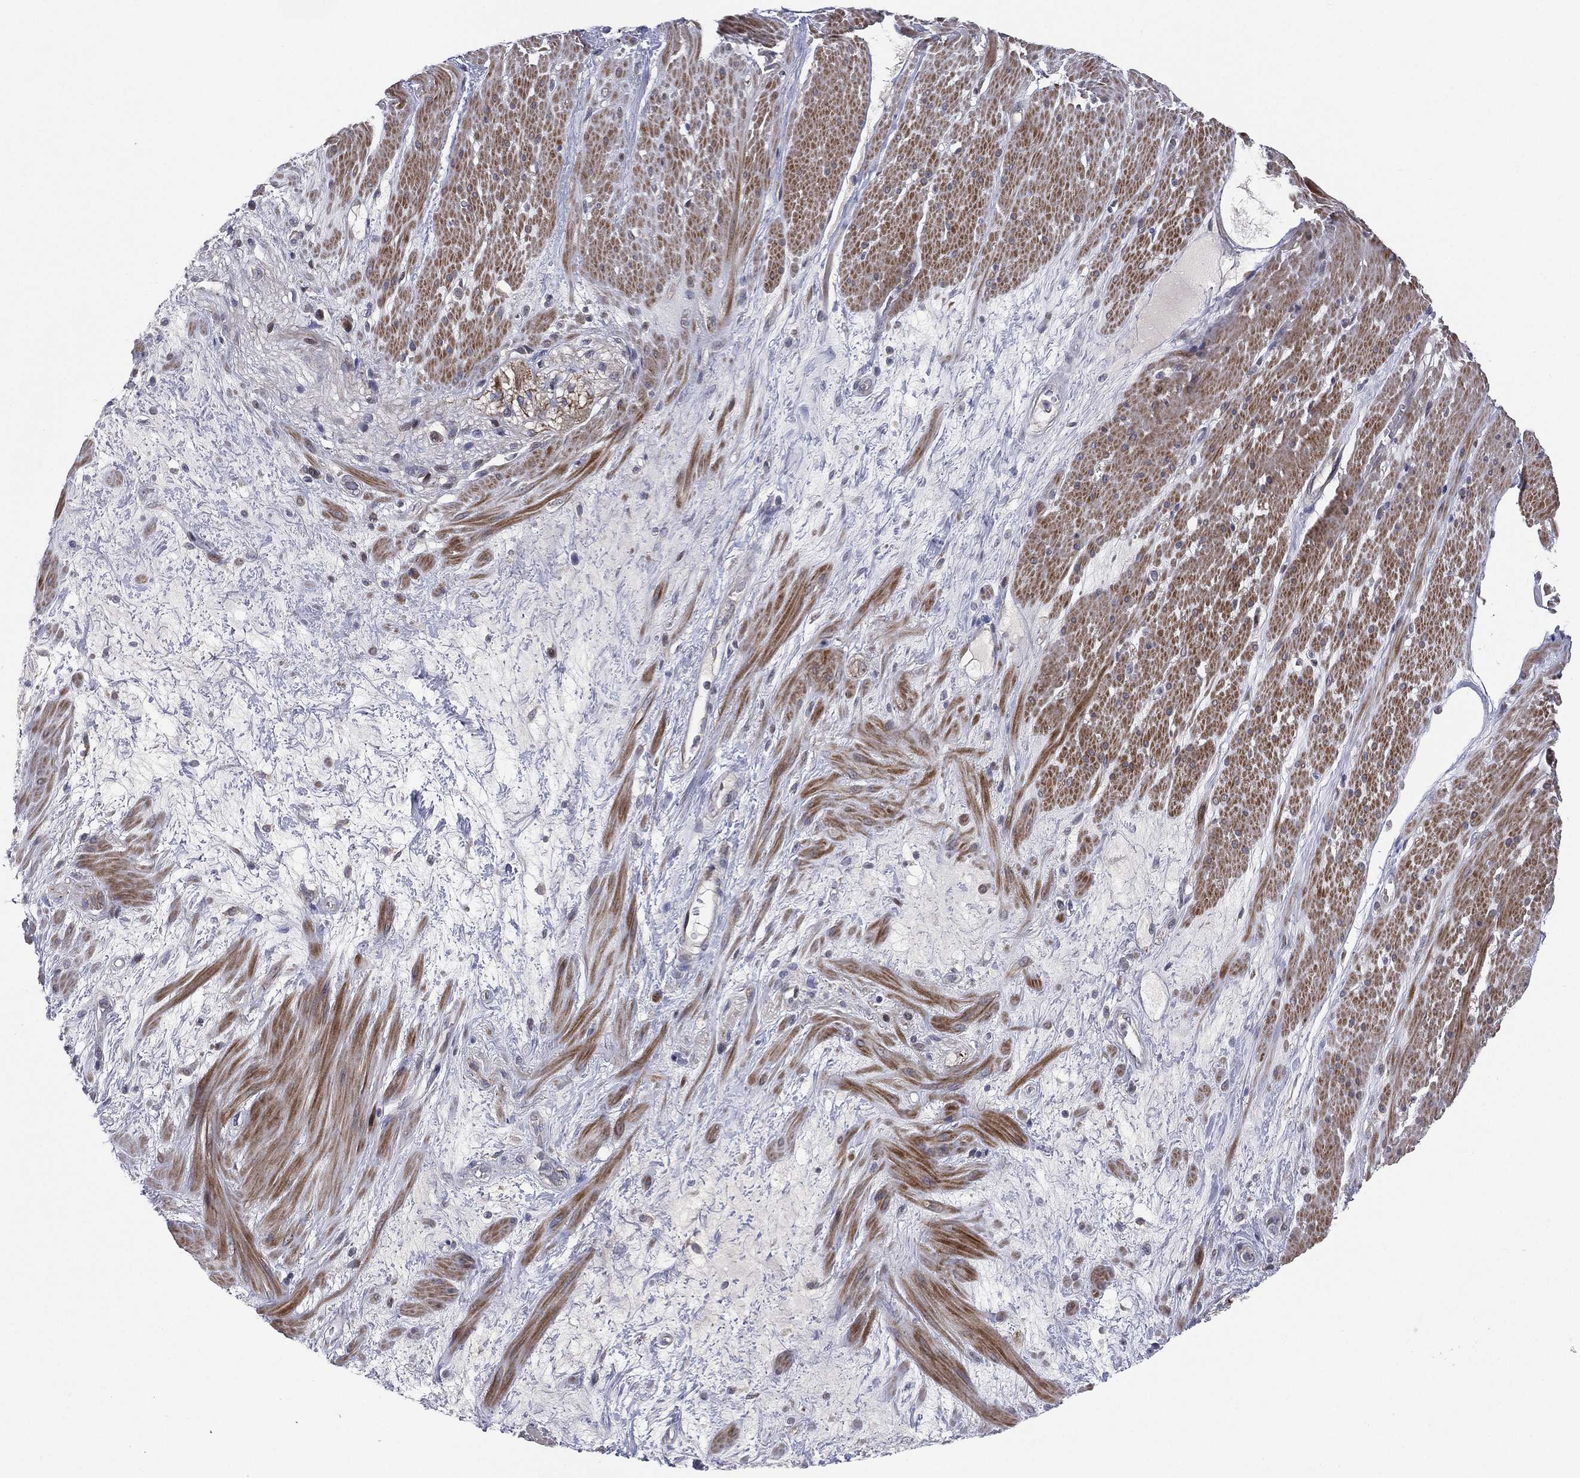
{"staining": {"intensity": "moderate", "quantity": "25%-75%", "location": "cytoplasmic/membranous"}, "tissue": "smooth muscle", "cell_type": "Smooth muscle cells", "image_type": "normal", "snomed": [{"axis": "morphology", "description": "Normal tissue, NOS"}, {"axis": "topography", "description": "Soft tissue"}, {"axis": "topography", "description": "Smooth muscle"}], "caption": "DAB (3,3'-diaminobenzidine) immunohistochemical staining of normal human smooth muscle shows moderate cytoplasmic/membranous protein staining in approximately 25%-75% of smooth muscle cells. (IHC, brightfield microscopy, high magnification).", "gene": "UTP14A", "patient": {"sex": "male", "age": 72}}